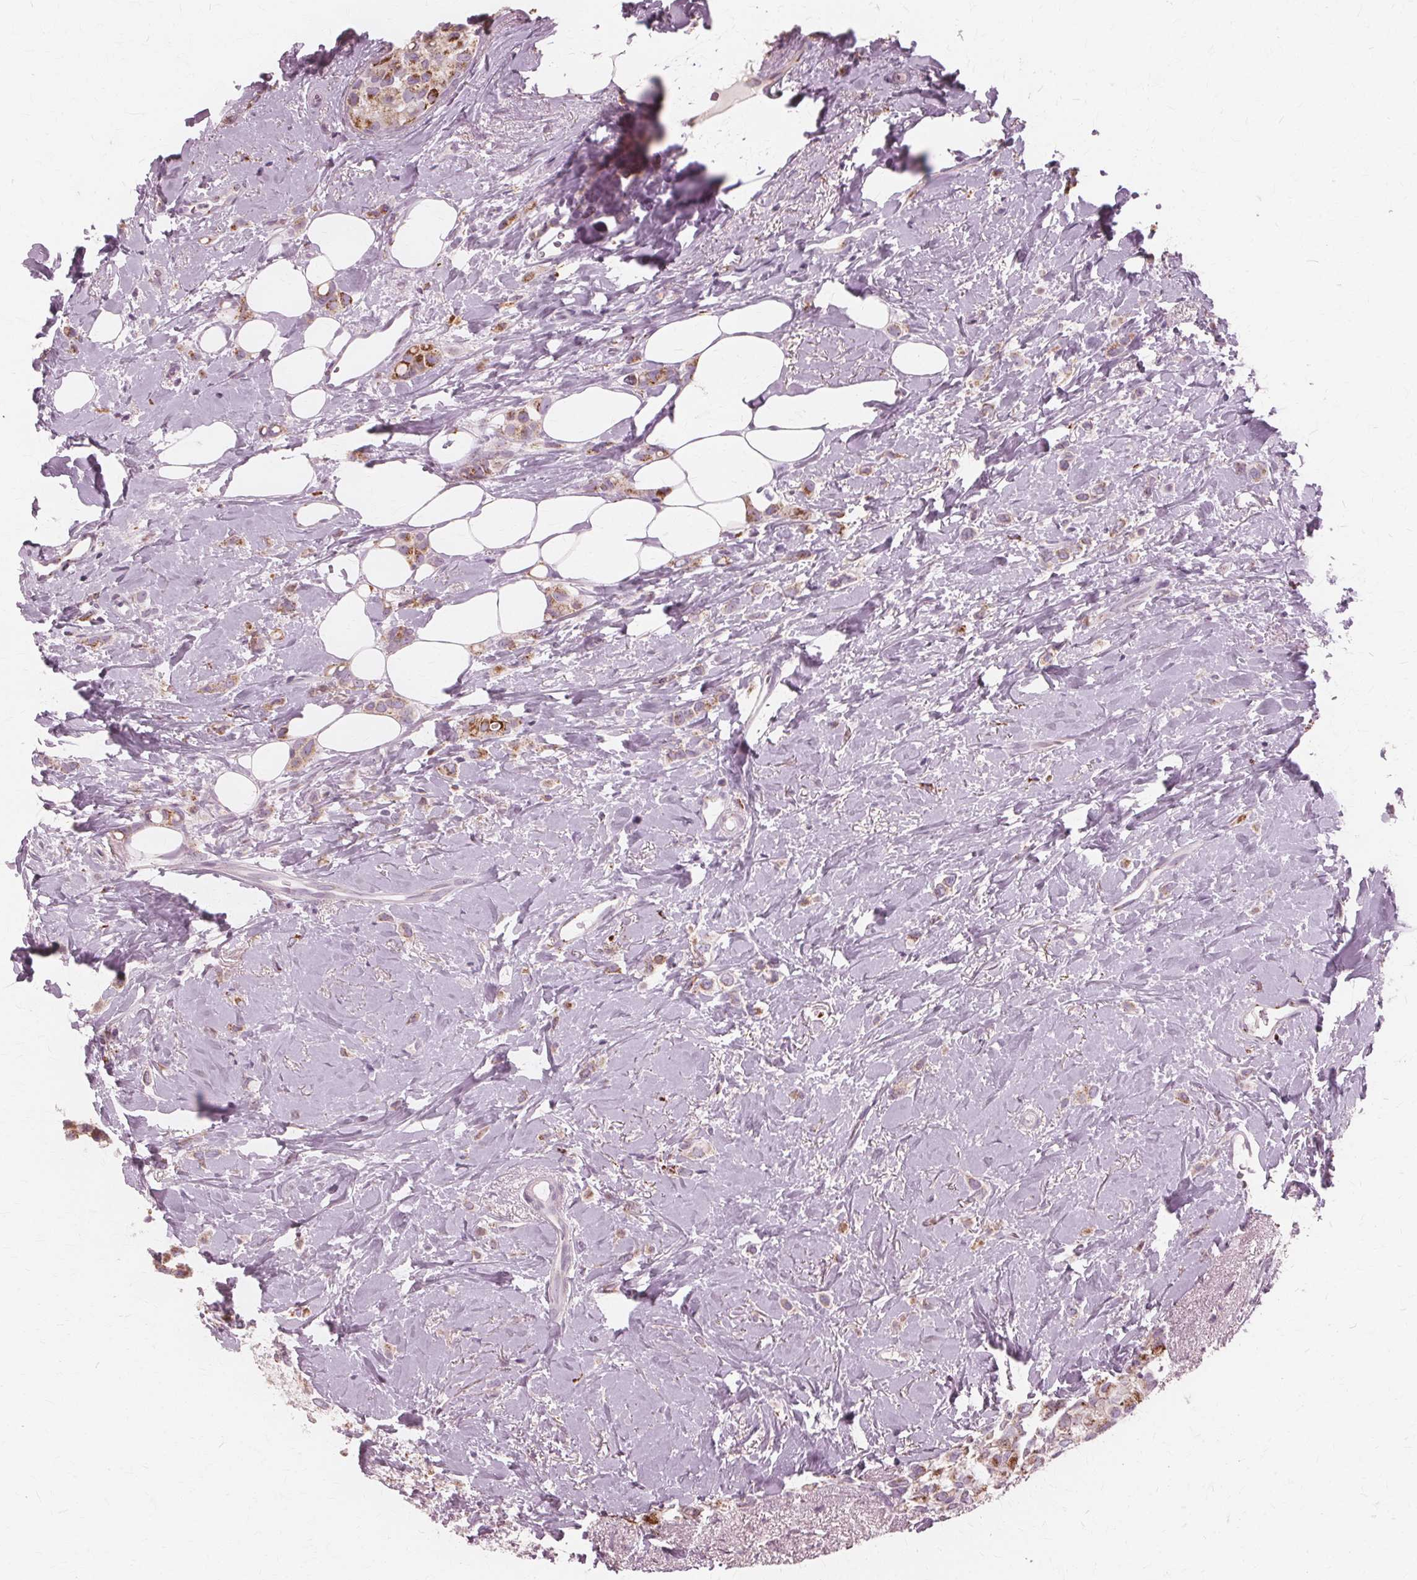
{"staining": {"intensity": "weak", "quantity": "25%-75%", "location": "cytoplasmic/membranous"}, "tissue": "breast cancer", "cell_type": "Tumor cells", "image_type": "cancer", "snomed": [{"axis": "morphology", "description": "Lobular carcinoma"}, {"axis": "topography", "description": "Breast"}], "caption": "IHC histopathology image of neoplastic tissue: breast lobular carcinoma stained using IHC demonstrates low levels of weak protein expression localized specifically in the cytoplasmic/membranous of tumor cells, appearing as a cytoplasmic/membranous brown color.", "gene": "DNASE2", "patient": {"sex": "female", "age": 66}}